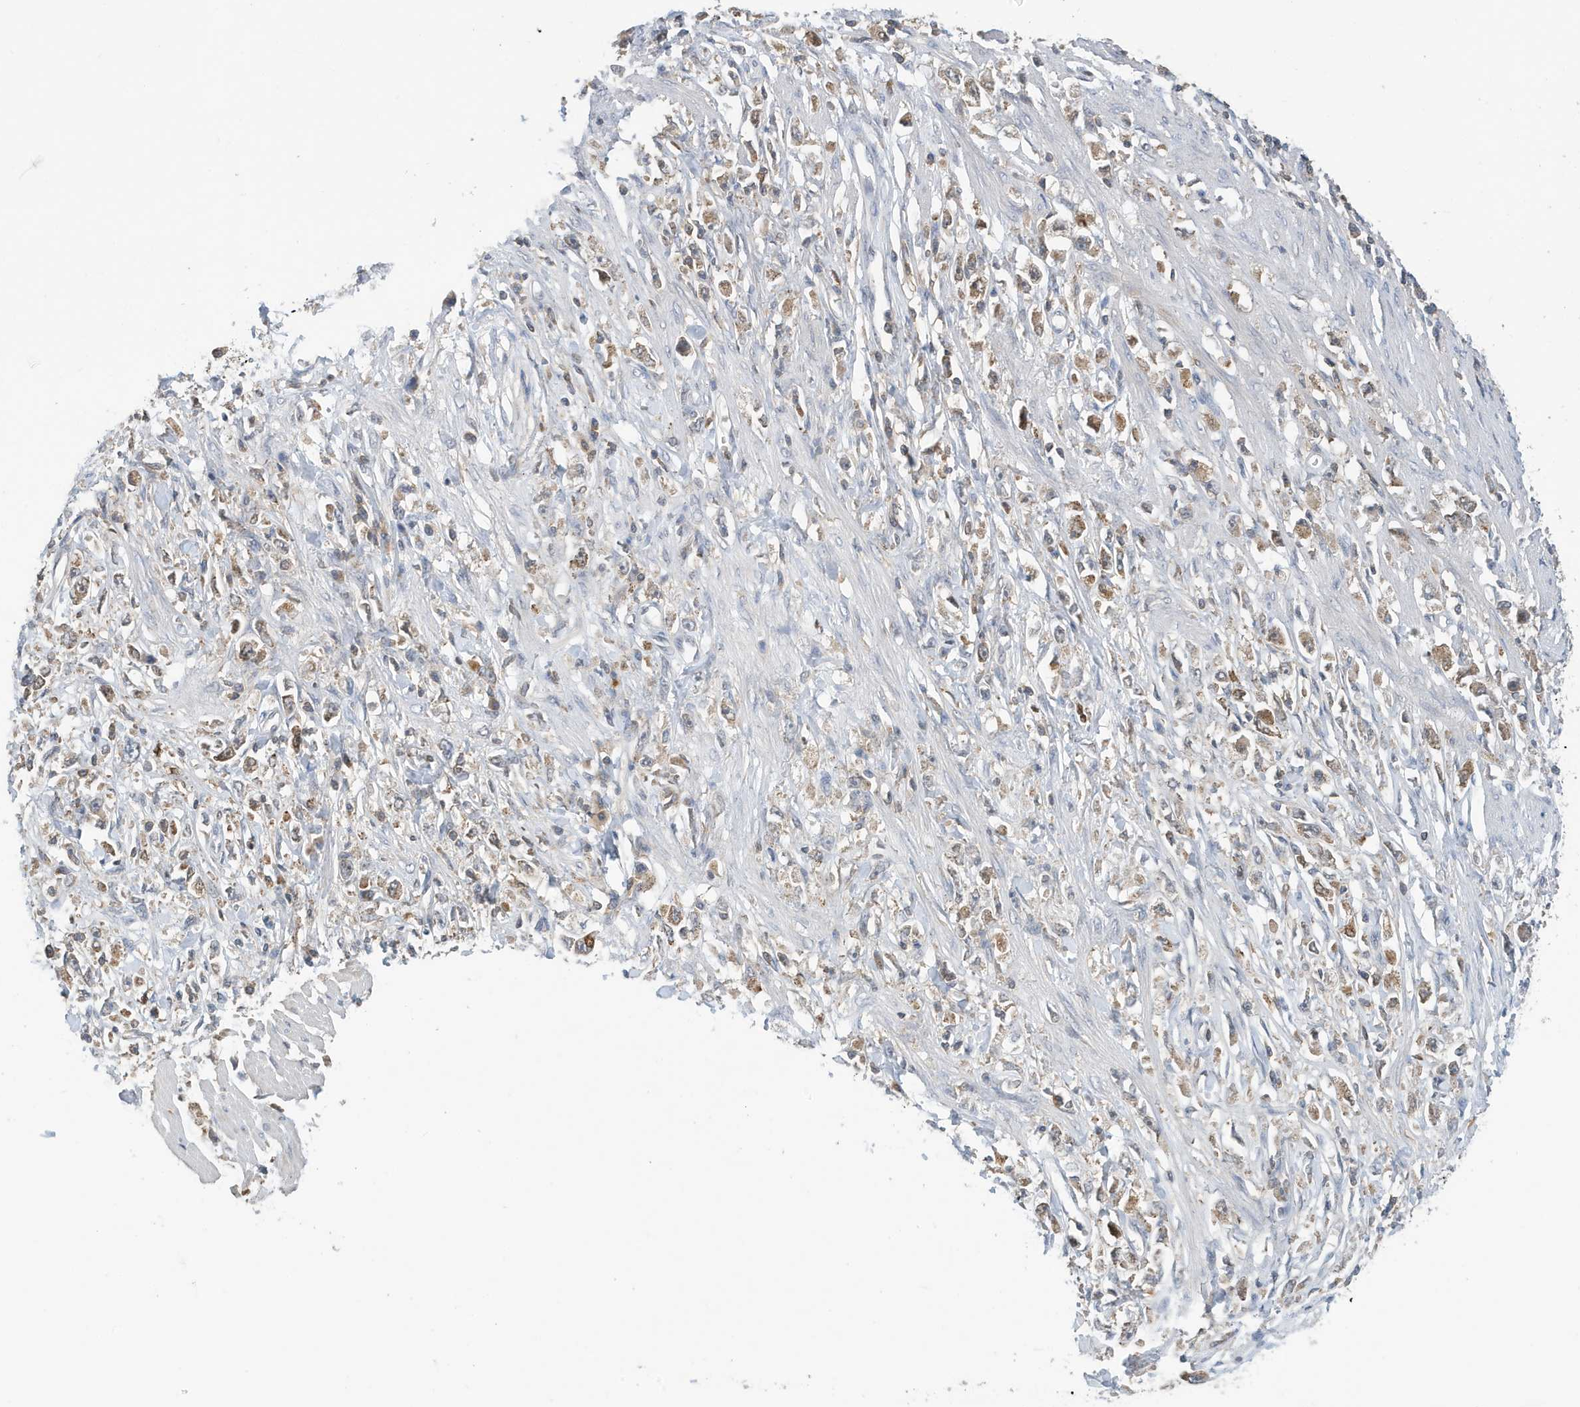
{"staining": {"intensity": "weak", "quantity": "<25%", "location": "cytoplasmic/membranous"}, "tissue": "stomach cancer", "cell_type": "Tumor cells", "image_type": "cancer", "snomed": [{"axis": "morphology", "description": "Adenocarcinoma, NOS"}, {"axis": "topography", "description": "Stomach"}], "caption": "This micrograph is of stomach adenocarcinoma stained with immunohistochemistry to label a protein in brown with the nuclei are counter-stained blue. There is no positivity in tumor cells. (Brightfield microscopy of DAB immunohistochemistry (IHC) at high magnification).", "gene": "NSUN3", "patient": {"sex": "female", "age": 59}}